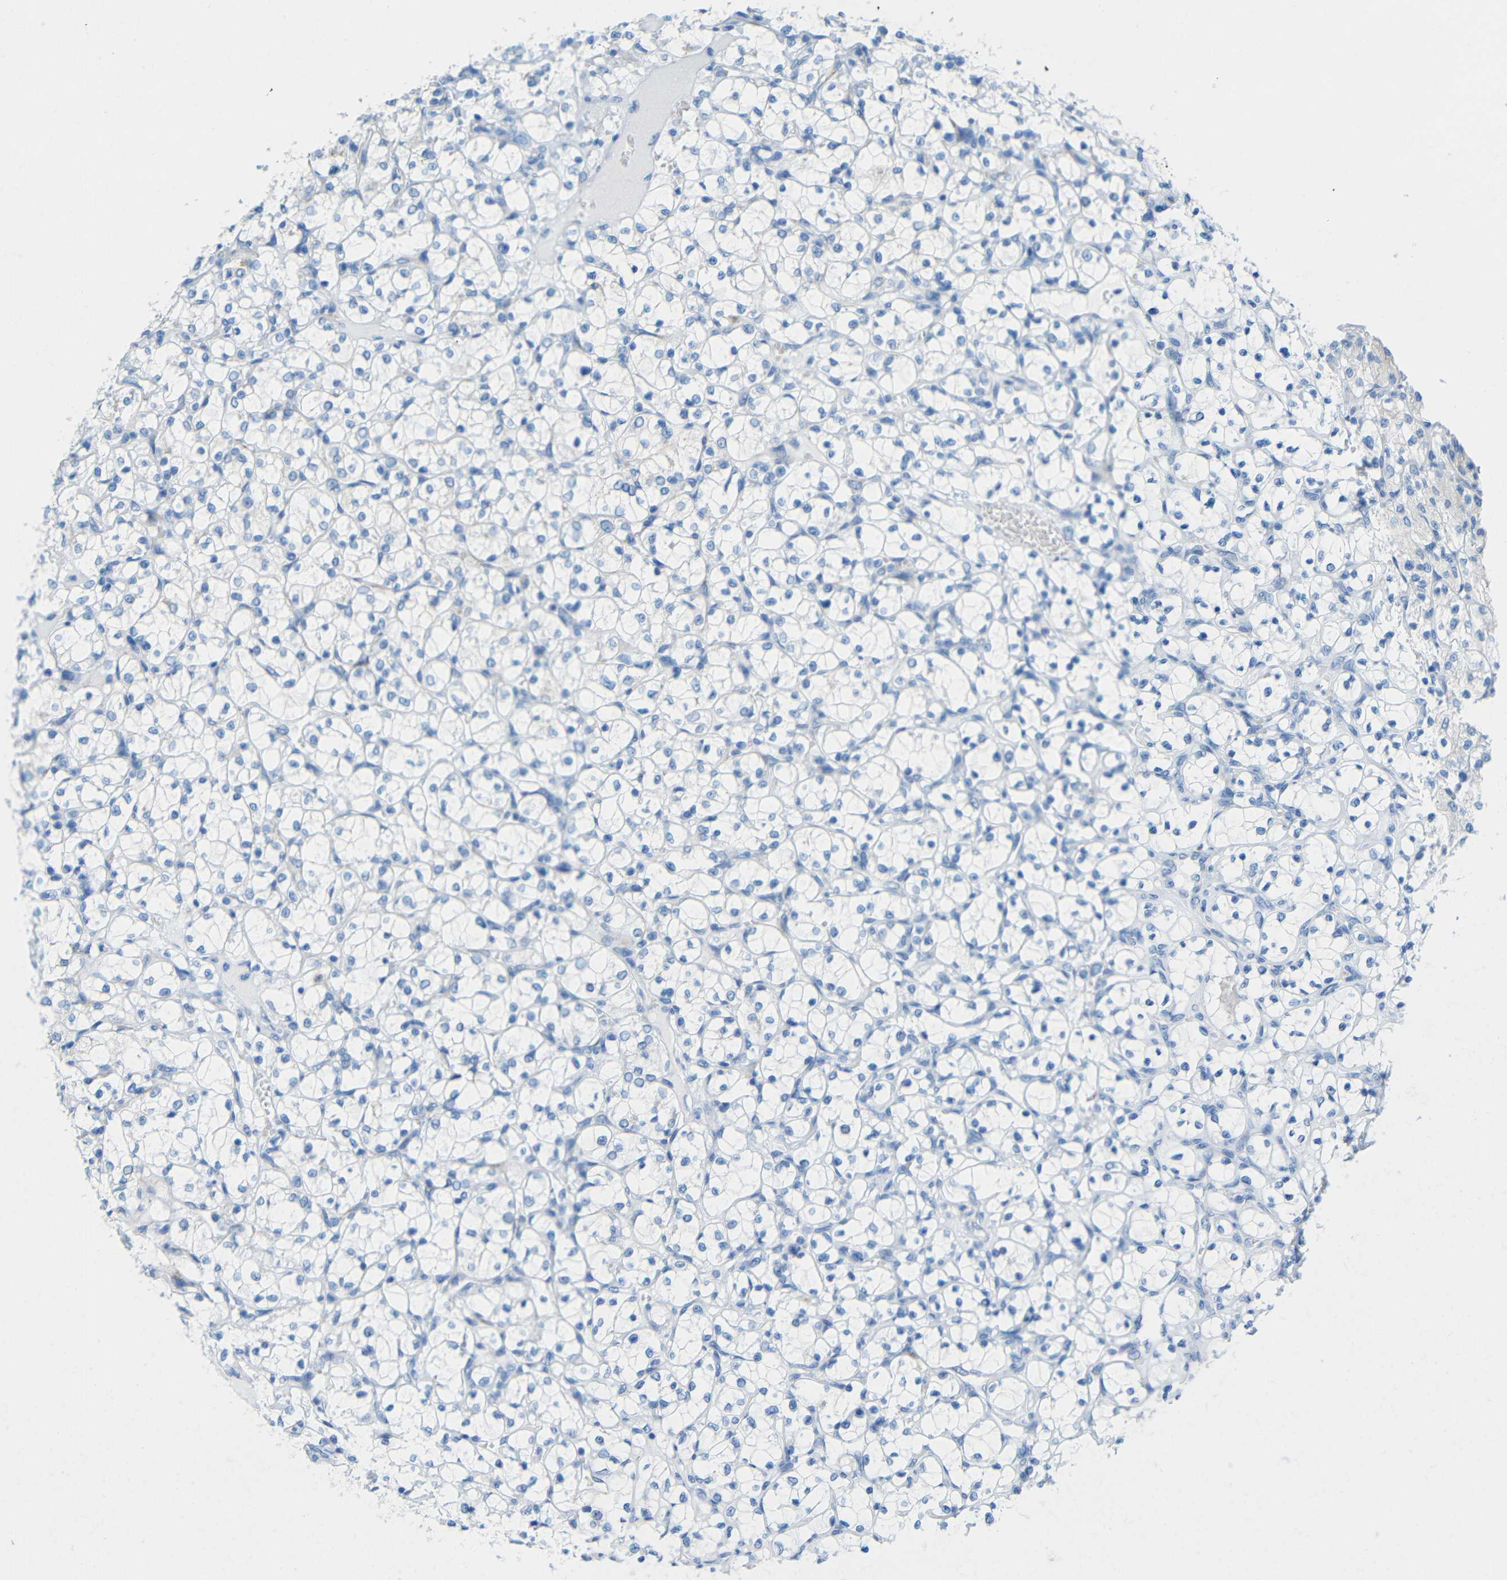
{"staining": {"intensity": "negative", "quantity": "none", "location": "none"}, "tissue": "renal cancer", "cell_type": "Tumor cells", "image_type": "cancer", "snomed": [{"axis": "morphology", "description": "Adenocarcinoma, NOS"}, {"axis": "topography", "description": "Kidney"}], "caption": "Tumor cells show no significant positivity in renal cancer (adenocarcinoma).", "gene": "TUBB4B", "patient": {"sex": "female", "age": 69}}